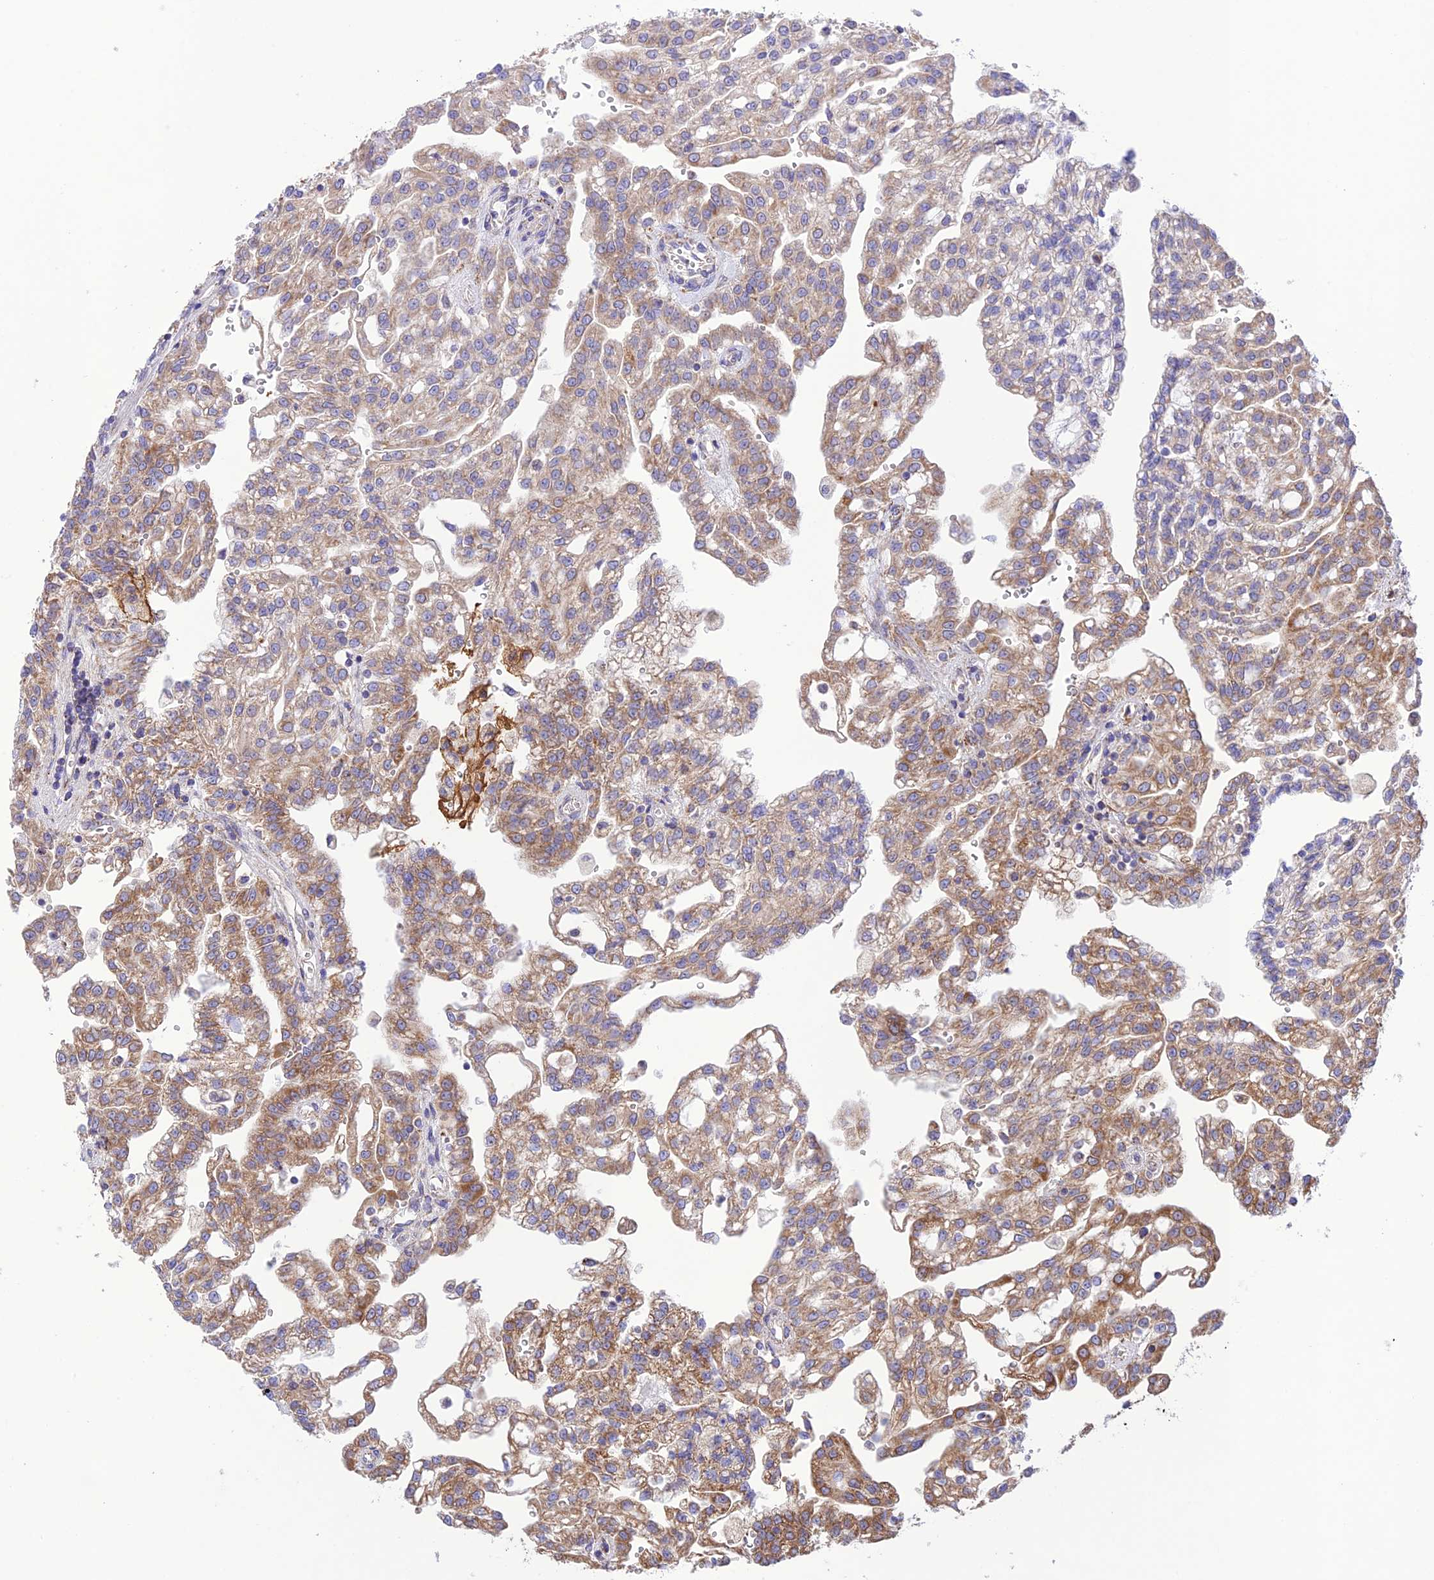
{"staining": {"intensity": "moderate", "quantity": ">75%", "location": "cytoplasmic/membranous"}, "tissue": "renal cancer", "cell_type": "Tumor cells", "image_type": "cancer", "snomed": [{"axis": "morphology", "description": "Adenocarcinoma, NOS"}, {"axis": "topography", "description": "Kidney"}], "caption": "Immunohistochemical staining of renal adenocarcinoma displays medium levels of moderate cytoplasmic/membranous positivity in about >75% of tumor cells.", "gene": "UAP1L1", "patient": {"sex": "male", "age": 63}}